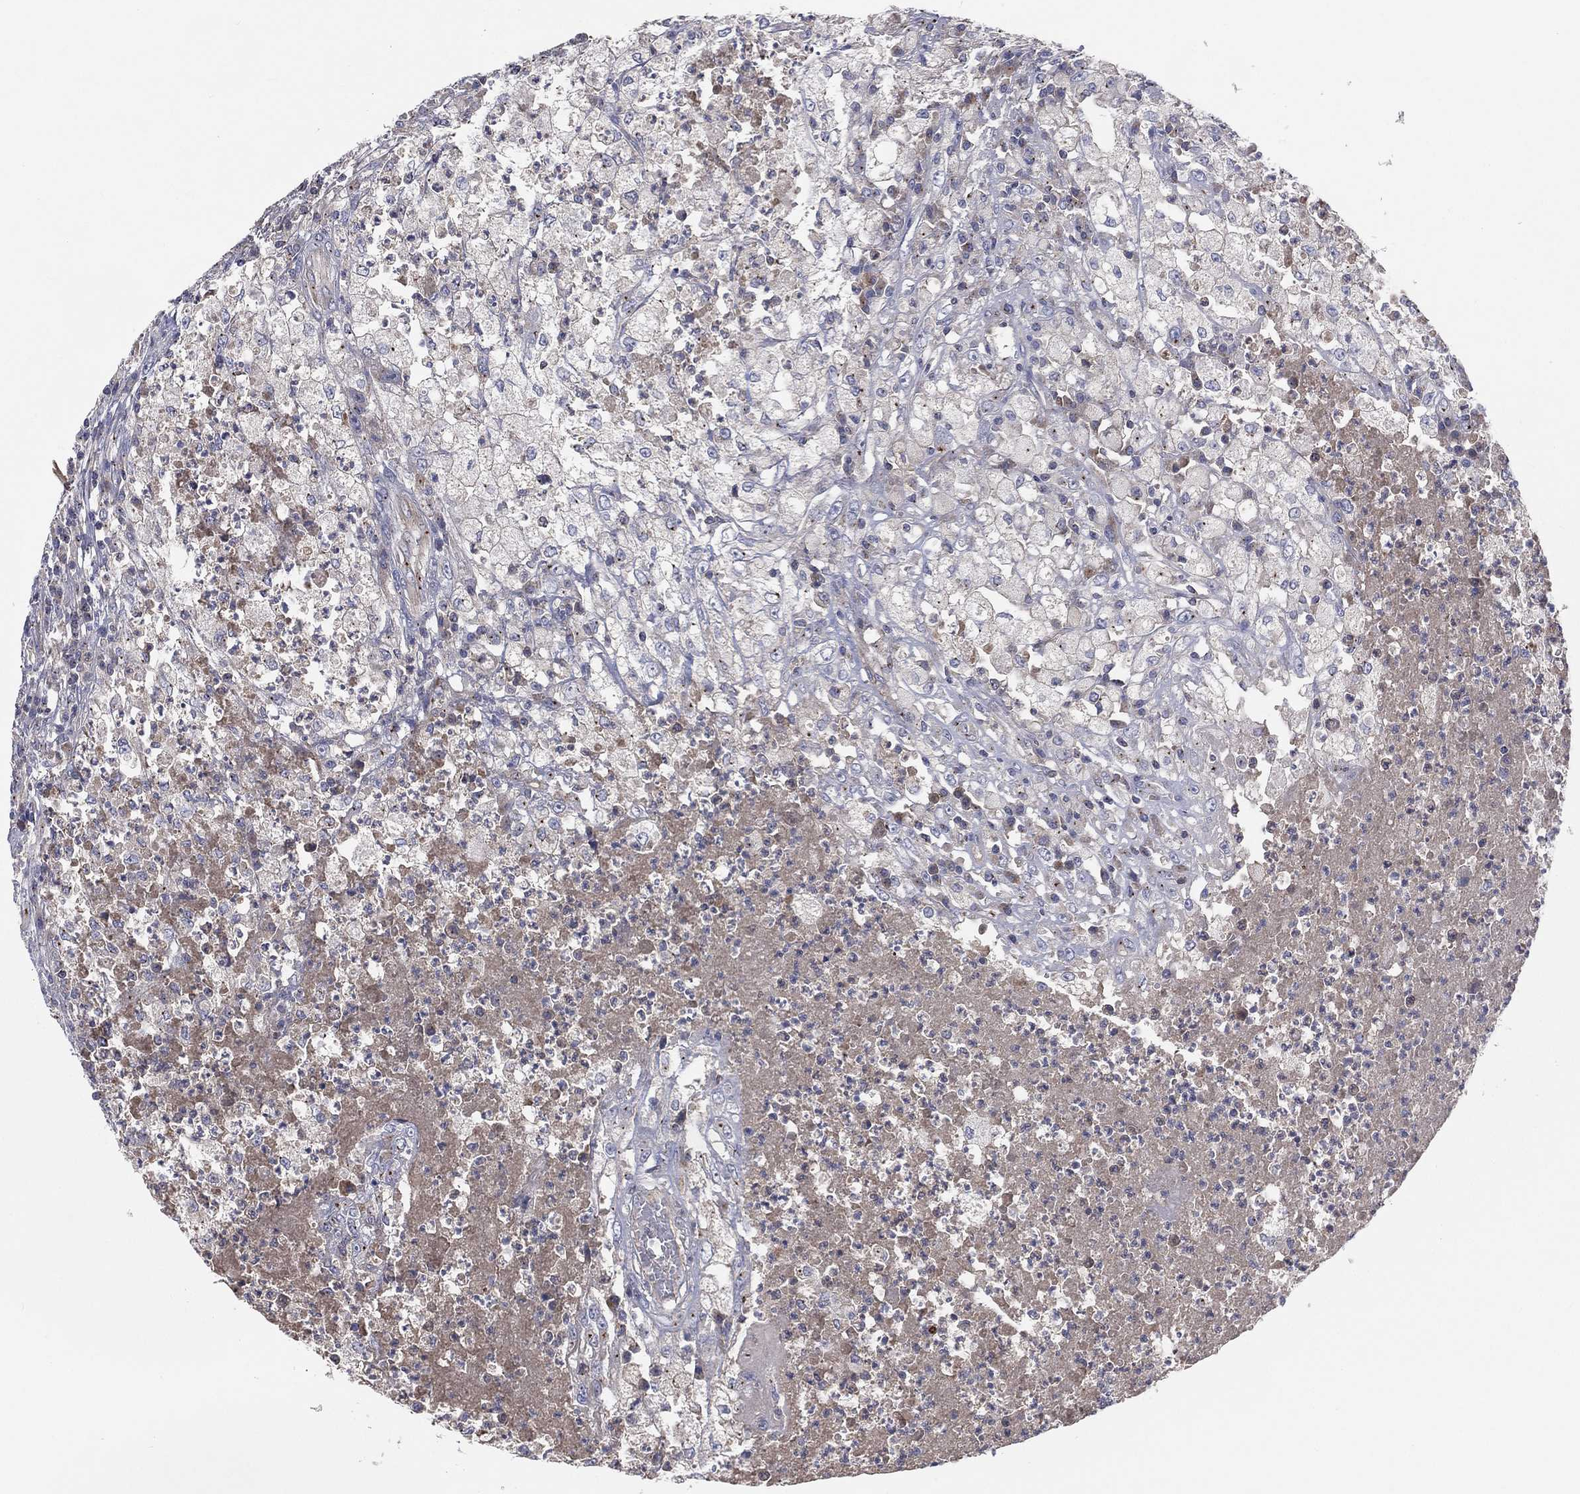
{"staining": {"intensity": "negative", "quantity": "none", "location": "none"}, "tissue": "testis cancer", "cell_type": "Tumor cells", "image_type": "cancer", "snomed": [{"axis": "morphology", "description": "Necrosis, NOS"}, {"axis": "morphology", "description": "Carcinoma, Embryonal, NOS"}, {"axis": "topography", "description": "Testis"}], "caption": "Protein analysis of testis embryonal carcinoma displays no significant expression in tumor cells.", "gene": "CROCC", "patient": {"sex": "male", "age": 19}}